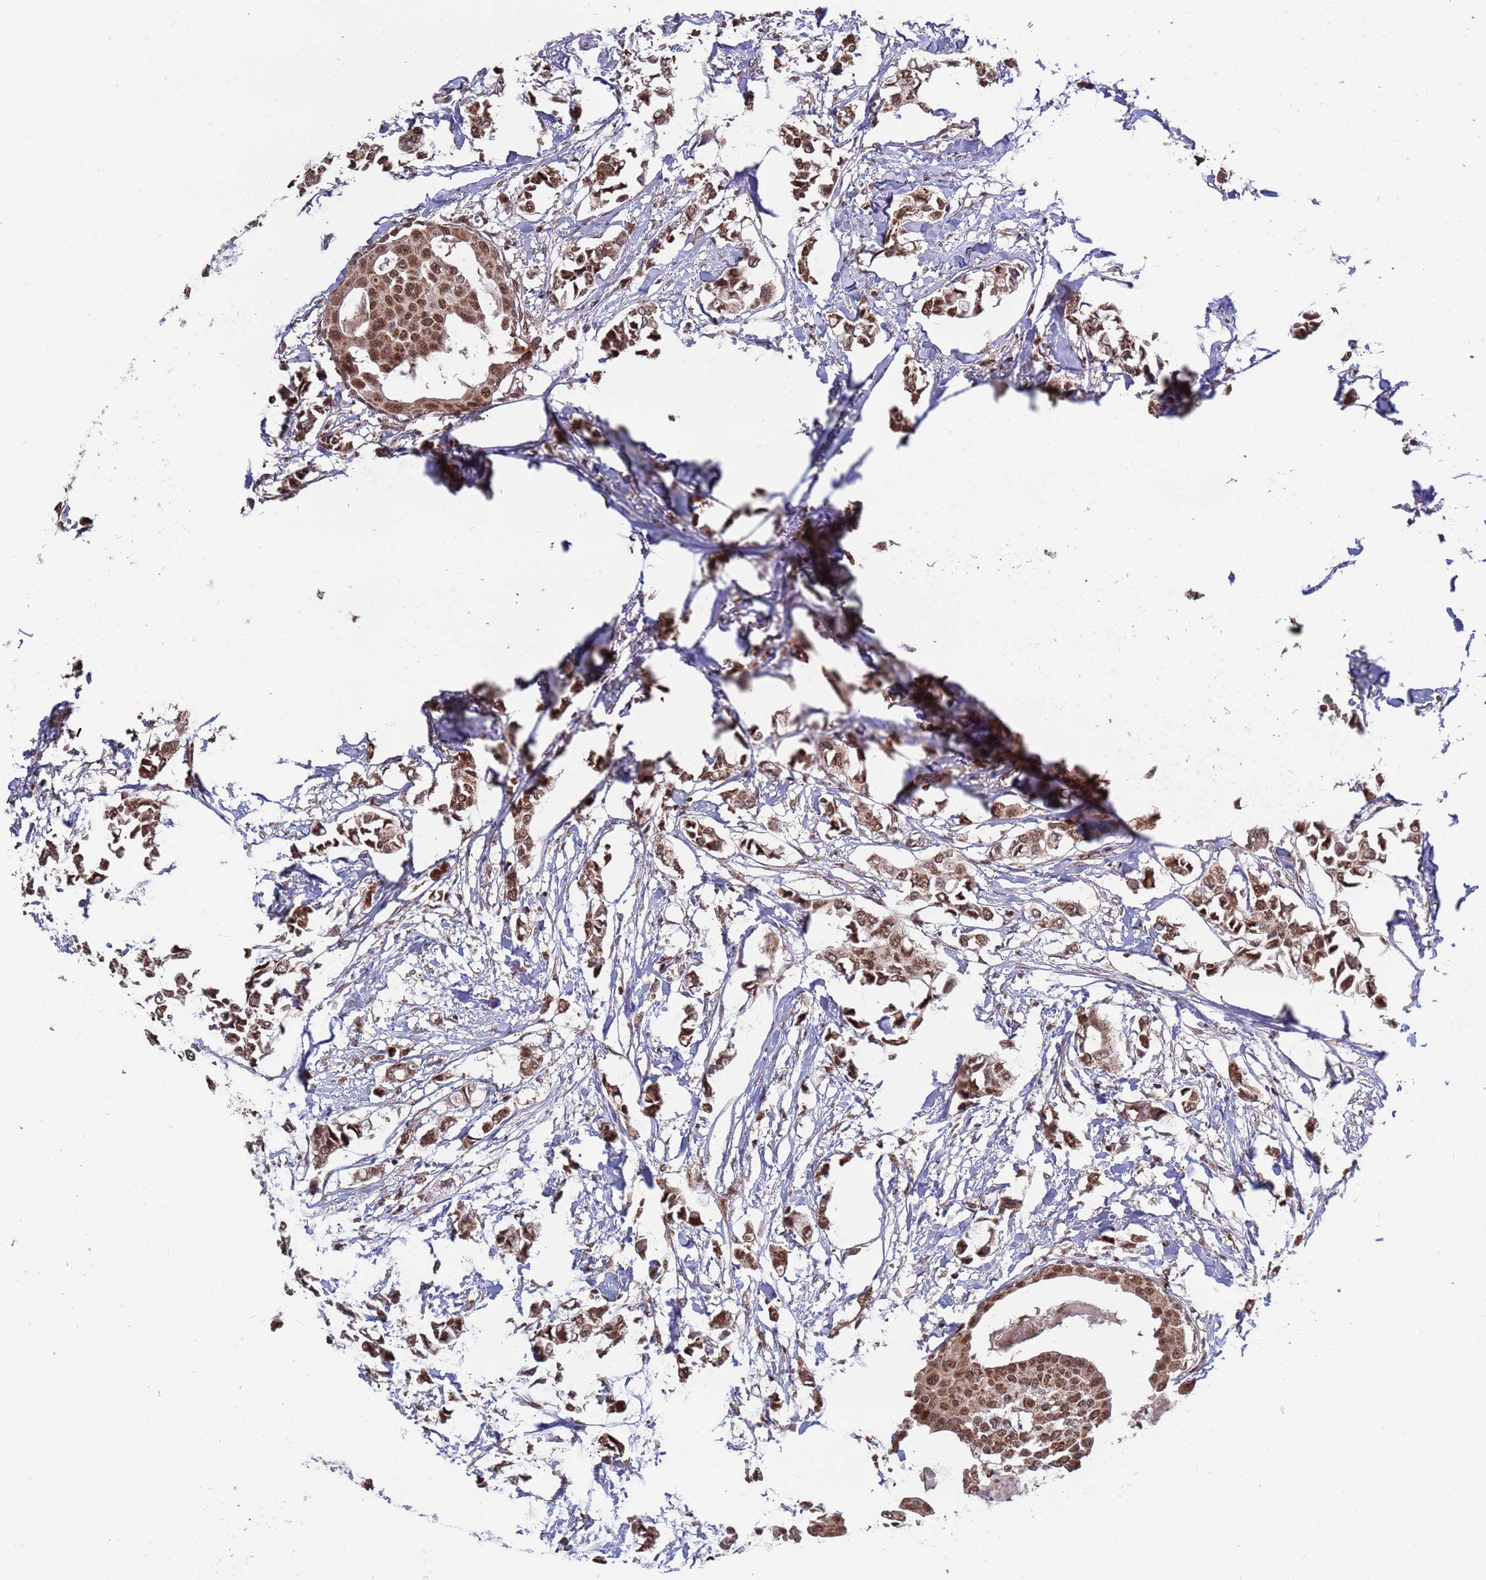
{"staining": {"intensity": "moderate", "quantity": ">75%", "location": "cytoplasmic/membranous,nuclear"}, "tissue": "breast cancer", "cell_type": "Tumor cells", "image_type": "cancer", "snomed": [{"axis": "morphology", "description": "Duct carcinoma"}, {"axis": "topography", "description": "Breast"}], "caption": "Protein positivity by immunohistochemistry (IHC) reveals moderate cytoplasmic/membranous and nuclear staining in approximately >75% of tumor cells in breast cancer (infiltrating ductal carcinoma).", "gene": "DENND2B", "patient": {"sex": "female", "age": 41}}